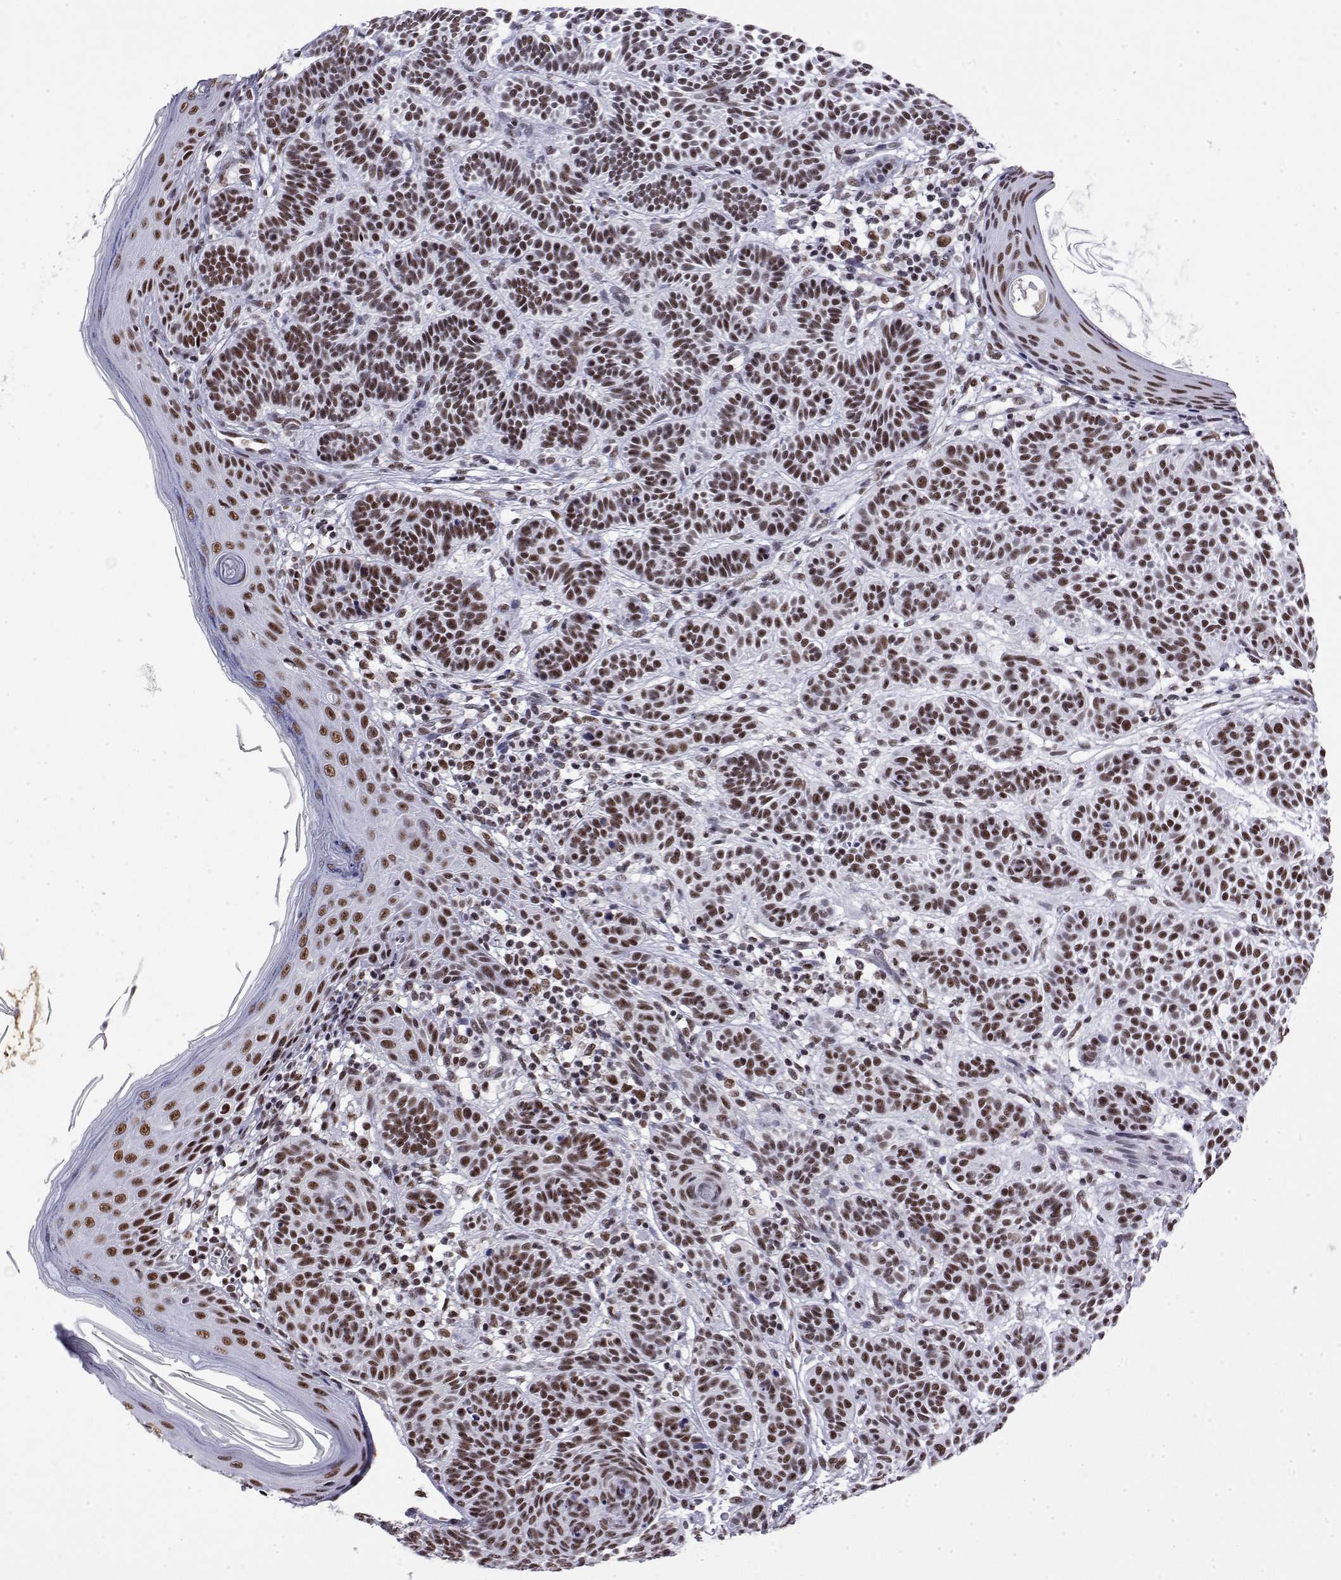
{"staining": {"intensity": "moderate", "quantity": ">75%", "location": "nuclear"}, "tissue": "skin cancer", "cell_type": "Tumor cells", "image_type": "cancer", "snomed": [{"axis": "morphology", "description": "Basal cell carcinoma"}, {"axis": "topography", "description": "Skin"}], "caption": "Skin basal cell carcinoma tissue exhibits moderate nuclear positivity in about >75% of tumor cells", "gene": "POLDIP3", "patient": {"sex": "male", "age": 85}}